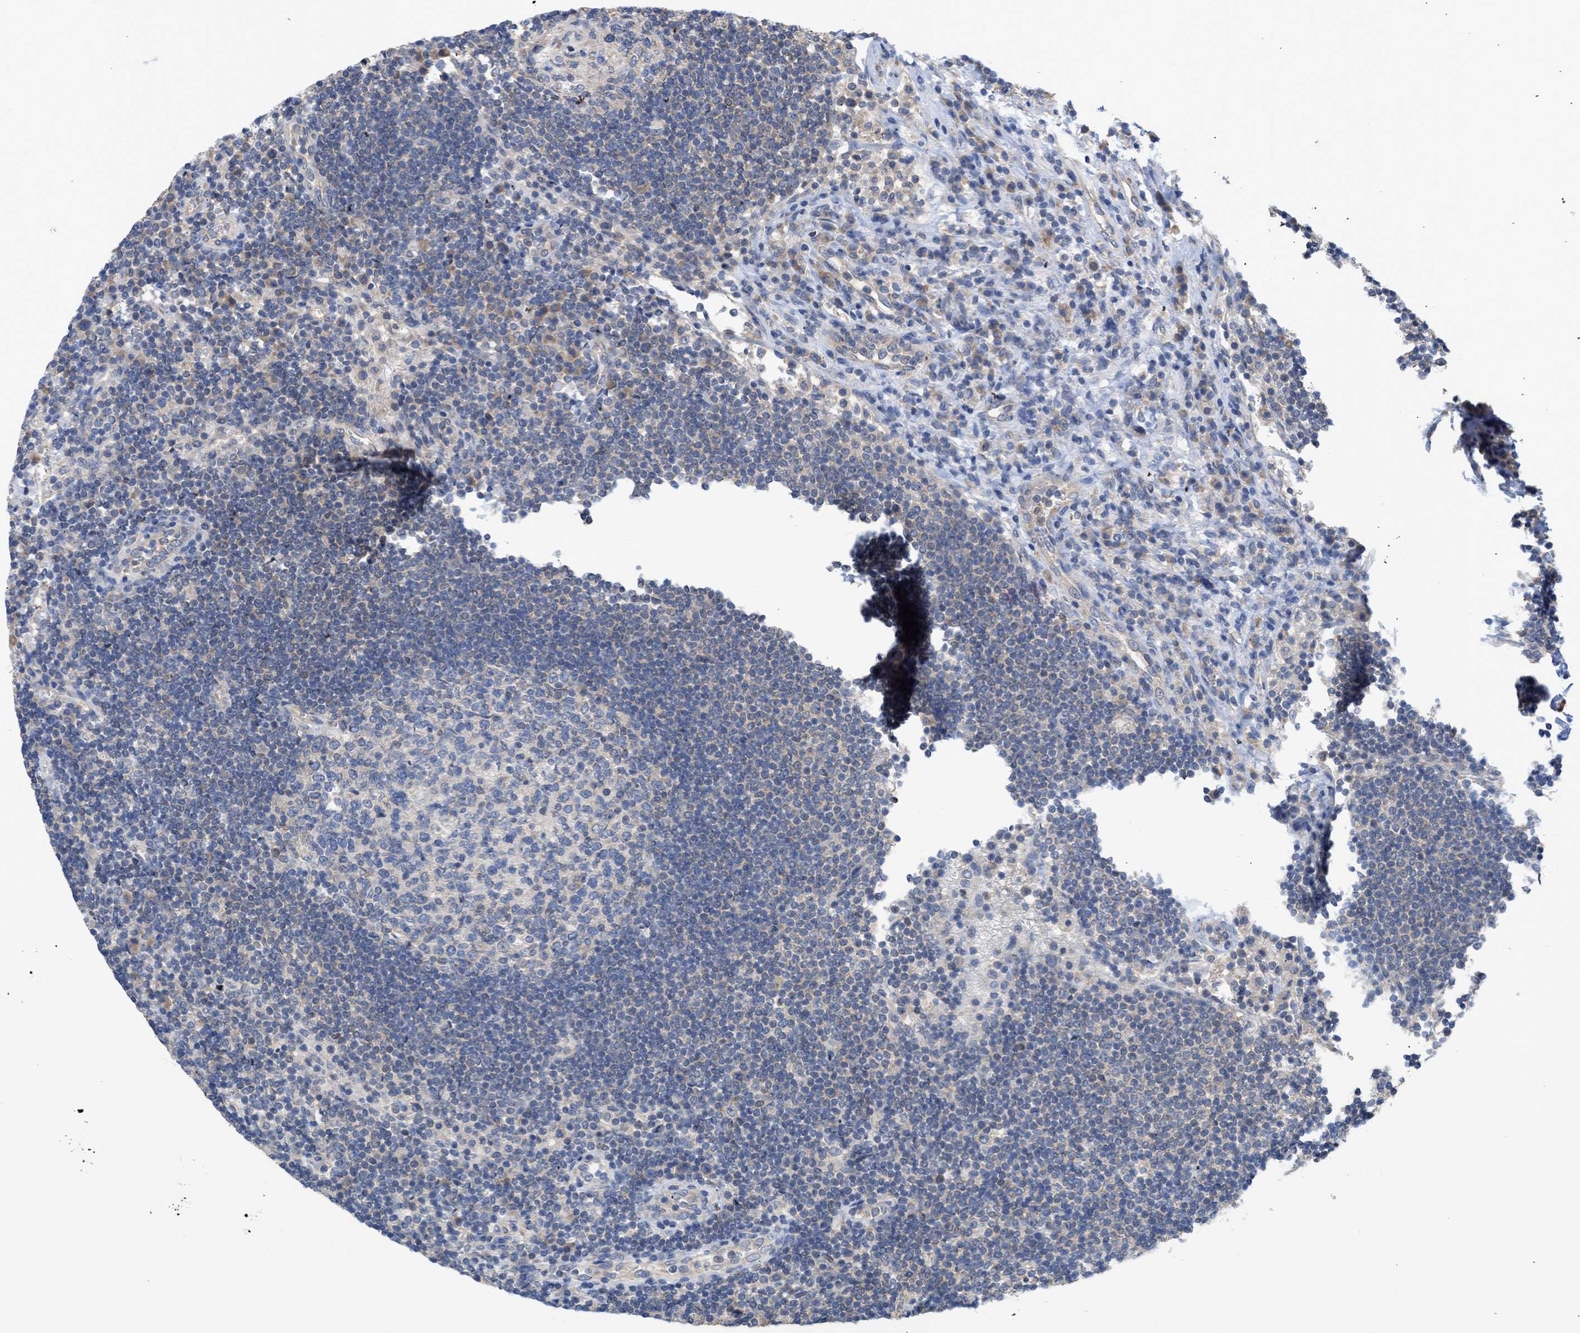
{"staining": {"intensity": "negative", "quantity": "none", "location": "none"}, "tissue": "lymph node", "cell_type": "Germinal center cells", "image_type": "normal", "snomed": [{"axis": "morphology", "description": "Normal tissue, NOS"}, {"axis": "topography", "description": "Lymph node"}], "caption": "An immunohistochemistry (IHC) micrograph of unremarkable lymph node is shown. There is no staining in germinal center cells of lymph node. (Brightfield microscopy of DAB (3,3'-diaminobenzidine) immunohistochemistry (IHC) at high magnification).", "gene": "MAP2K3", "patient": {"sex": "female", "age": 53}}